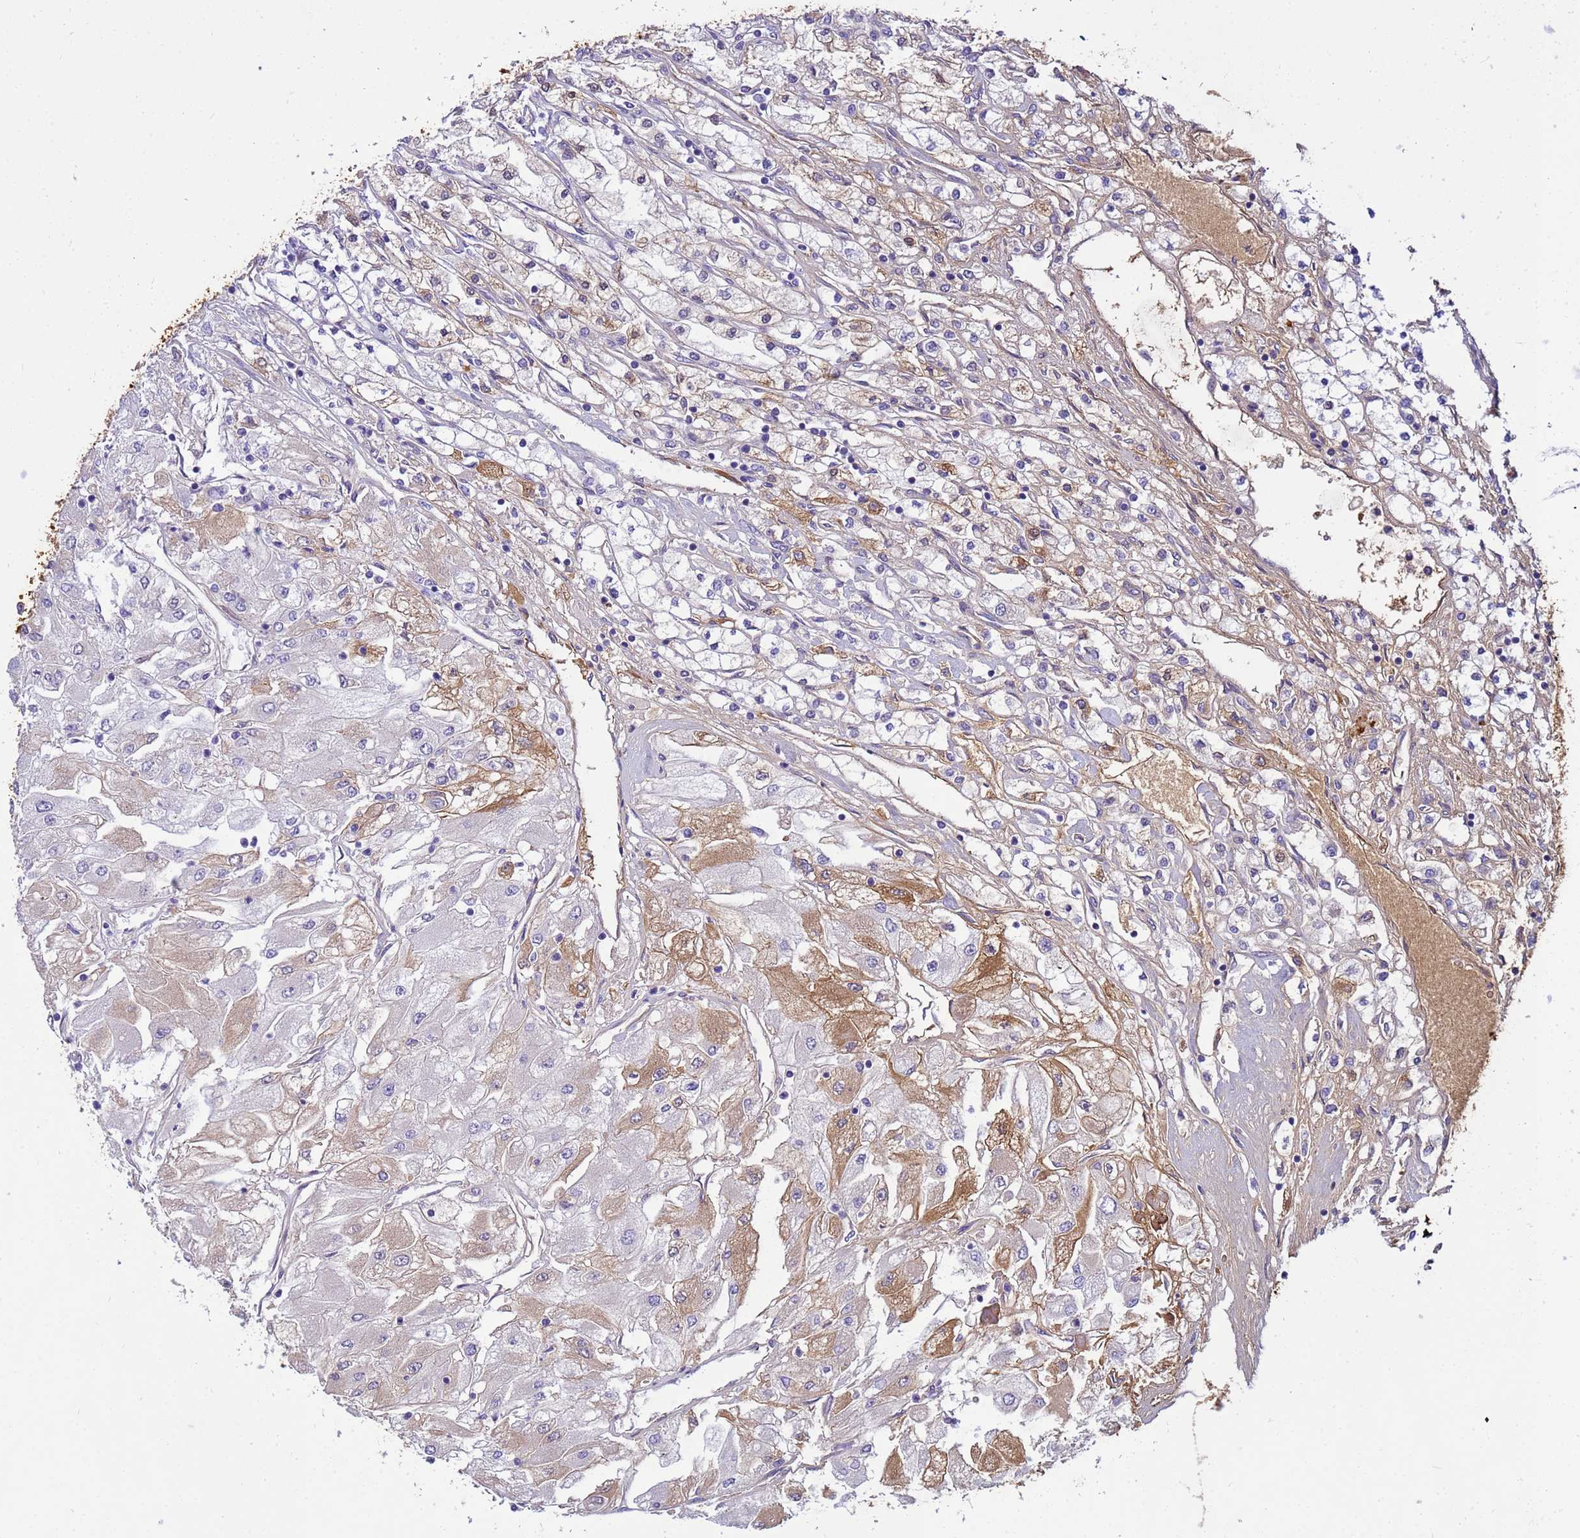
{"staining": {"intensity": "moderate", "quantity": "<25%", "location": "cytoplasmic/membranous"}, "tissue": "renal cancer", "cell_type": "Tumor cells", "image_type": "cancer", "snomed": [{"axis": "morphology", "description": "Adenocarcinoma, NOS"}, {"axis": "topography", "description": "Kidney"}], "caption": "Adenocarcinoma (renal) stained with a brown dye displays moderate cytoplasmic/membranous positive positivity in approximately <25% of tumor cells.", "gene": "P2RX7", "patient": {"sex": "male", "age": 80}}